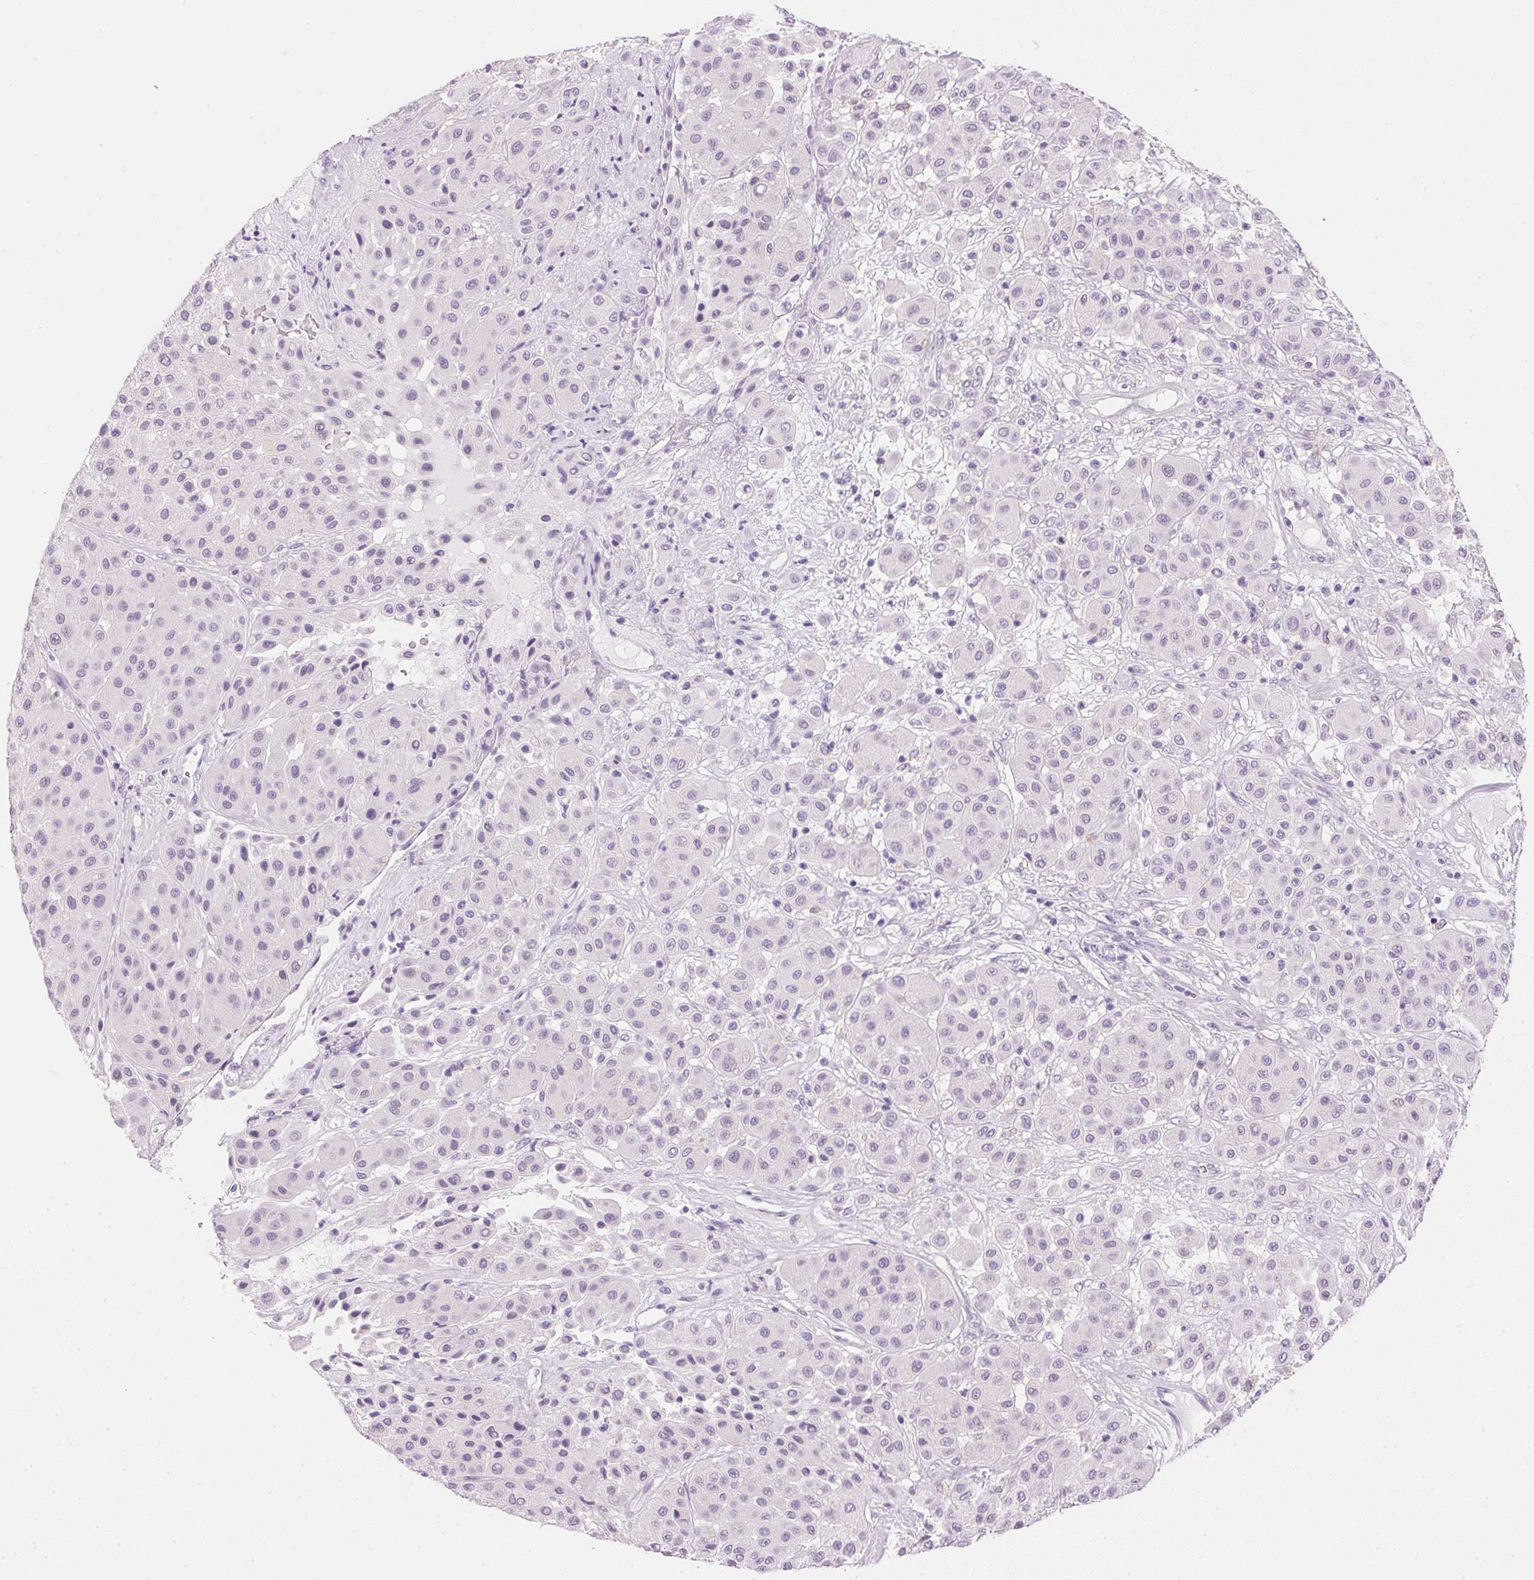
{"staining": {"intensity": "negative", "quantity": "none", "location": "none"}, "tissue": "melanoma", "cell_type": "Tumor cells", "image_type": "cancer", "snomed": [{"axis": "morphology", "description": "Malignant melanoma, Metastatic site"}, {"axis": "topography", "description": "Smooth muscle"}], "caption": "Immunohistochemical staining of human melanoma reveals no significant staining in tumor cells. (Brightfield microscopy of DAB (3,3'-diaminobenzidine) immunohistochemistry at high magnification).", "gene": "IGFBP1", "patient": {"sex": "male", "age": 41}}